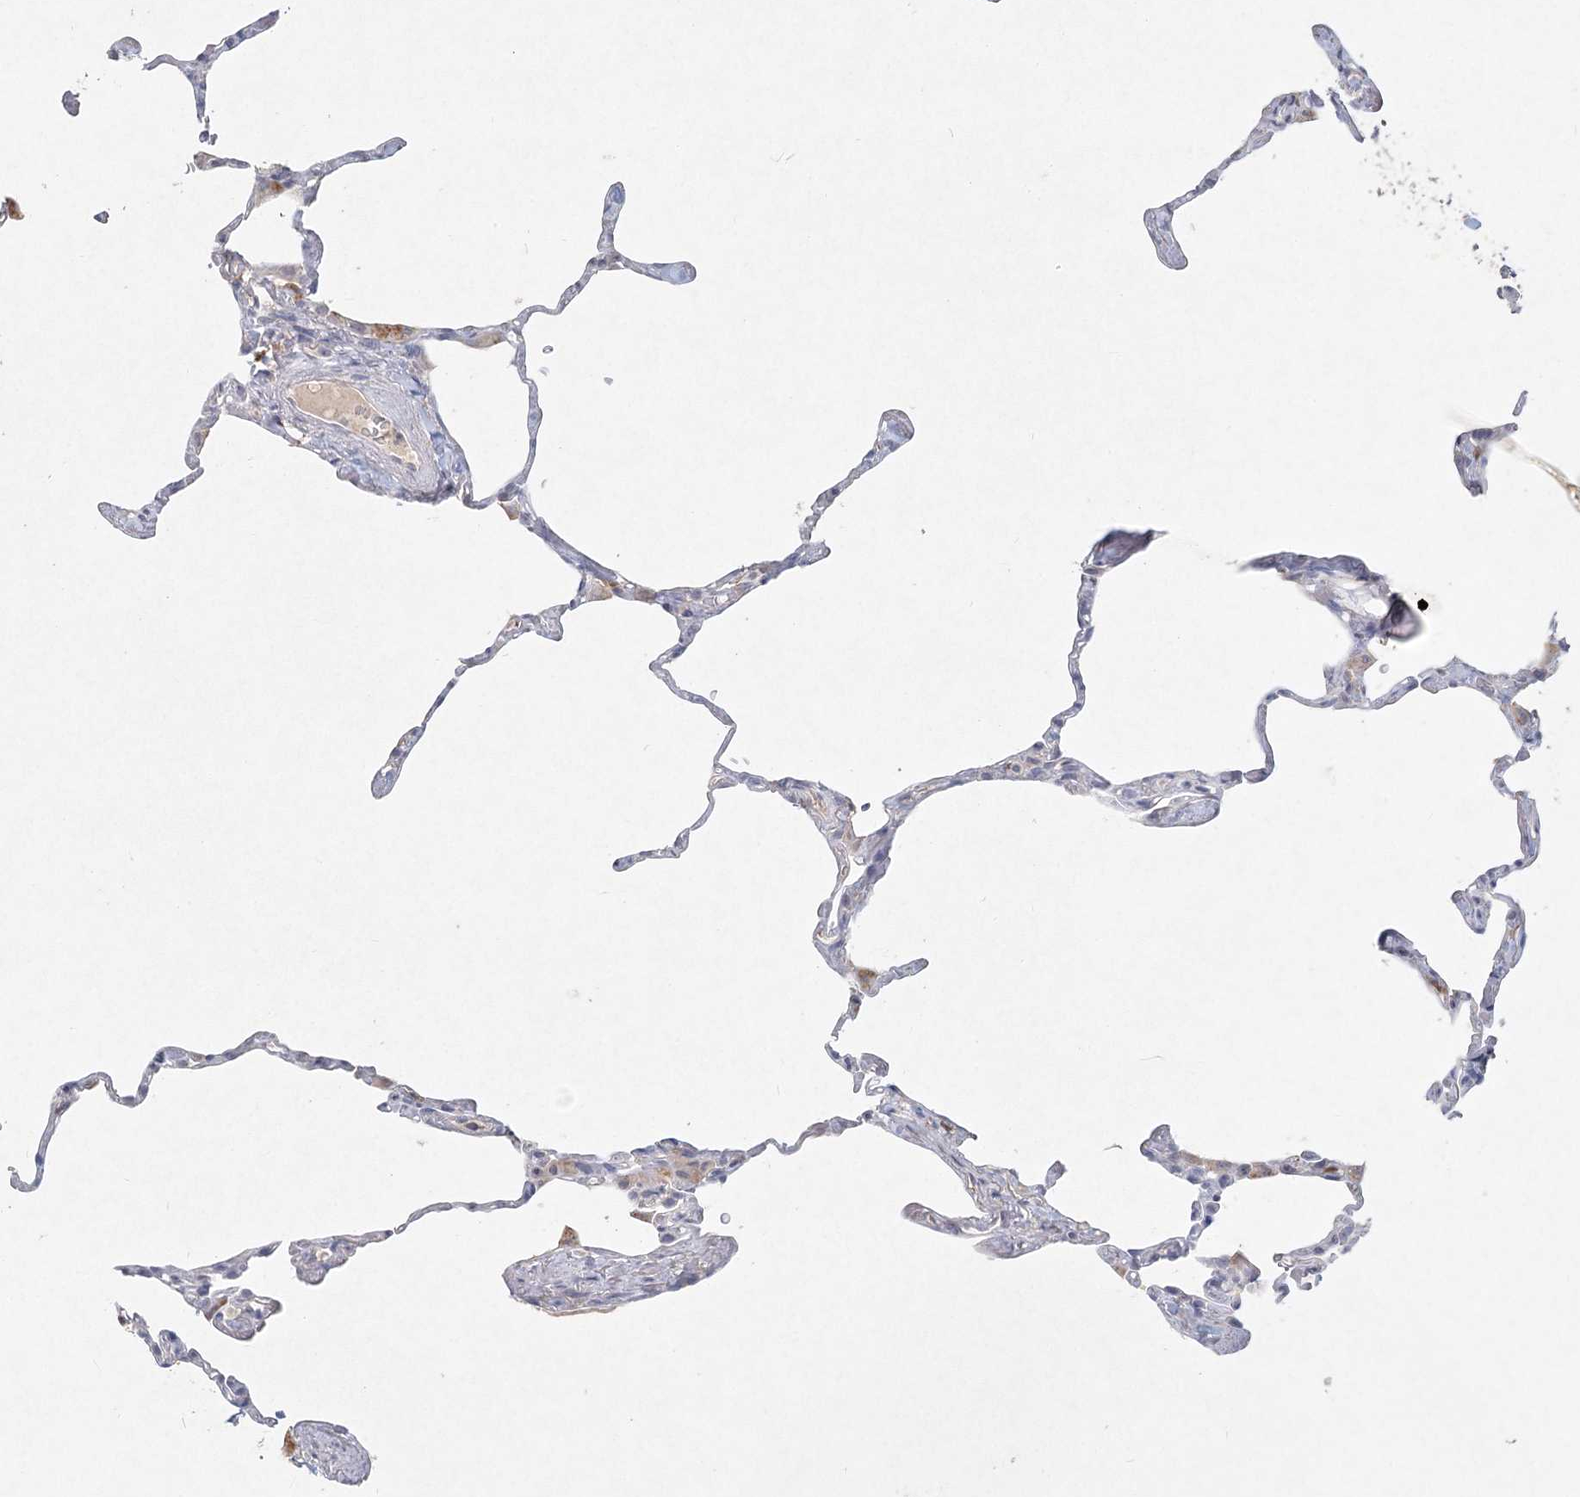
{"staining": {"intensity": "weak", "quantity": "<25%", "location": "cytoplasmic/membranous"}, "tissue": "lung", "cell_type": "Alveolar cells", "image_type": "normal", "snomed": [{"axis": "morphology", "description": "Normal tissue, NOS"}, {"axis": "topography", "description": "Lung"}], "caption": "IHC photomicrograph of unremarkable human lung stained for a protein (brown), which demonstrates no staining in alveolar cells. The staining is performed using DAB brown chromogen with nuclei counter-stained in using hematoxylin.", "gene": "ARSI", "patient": {"sex": "male", "age": 65}}